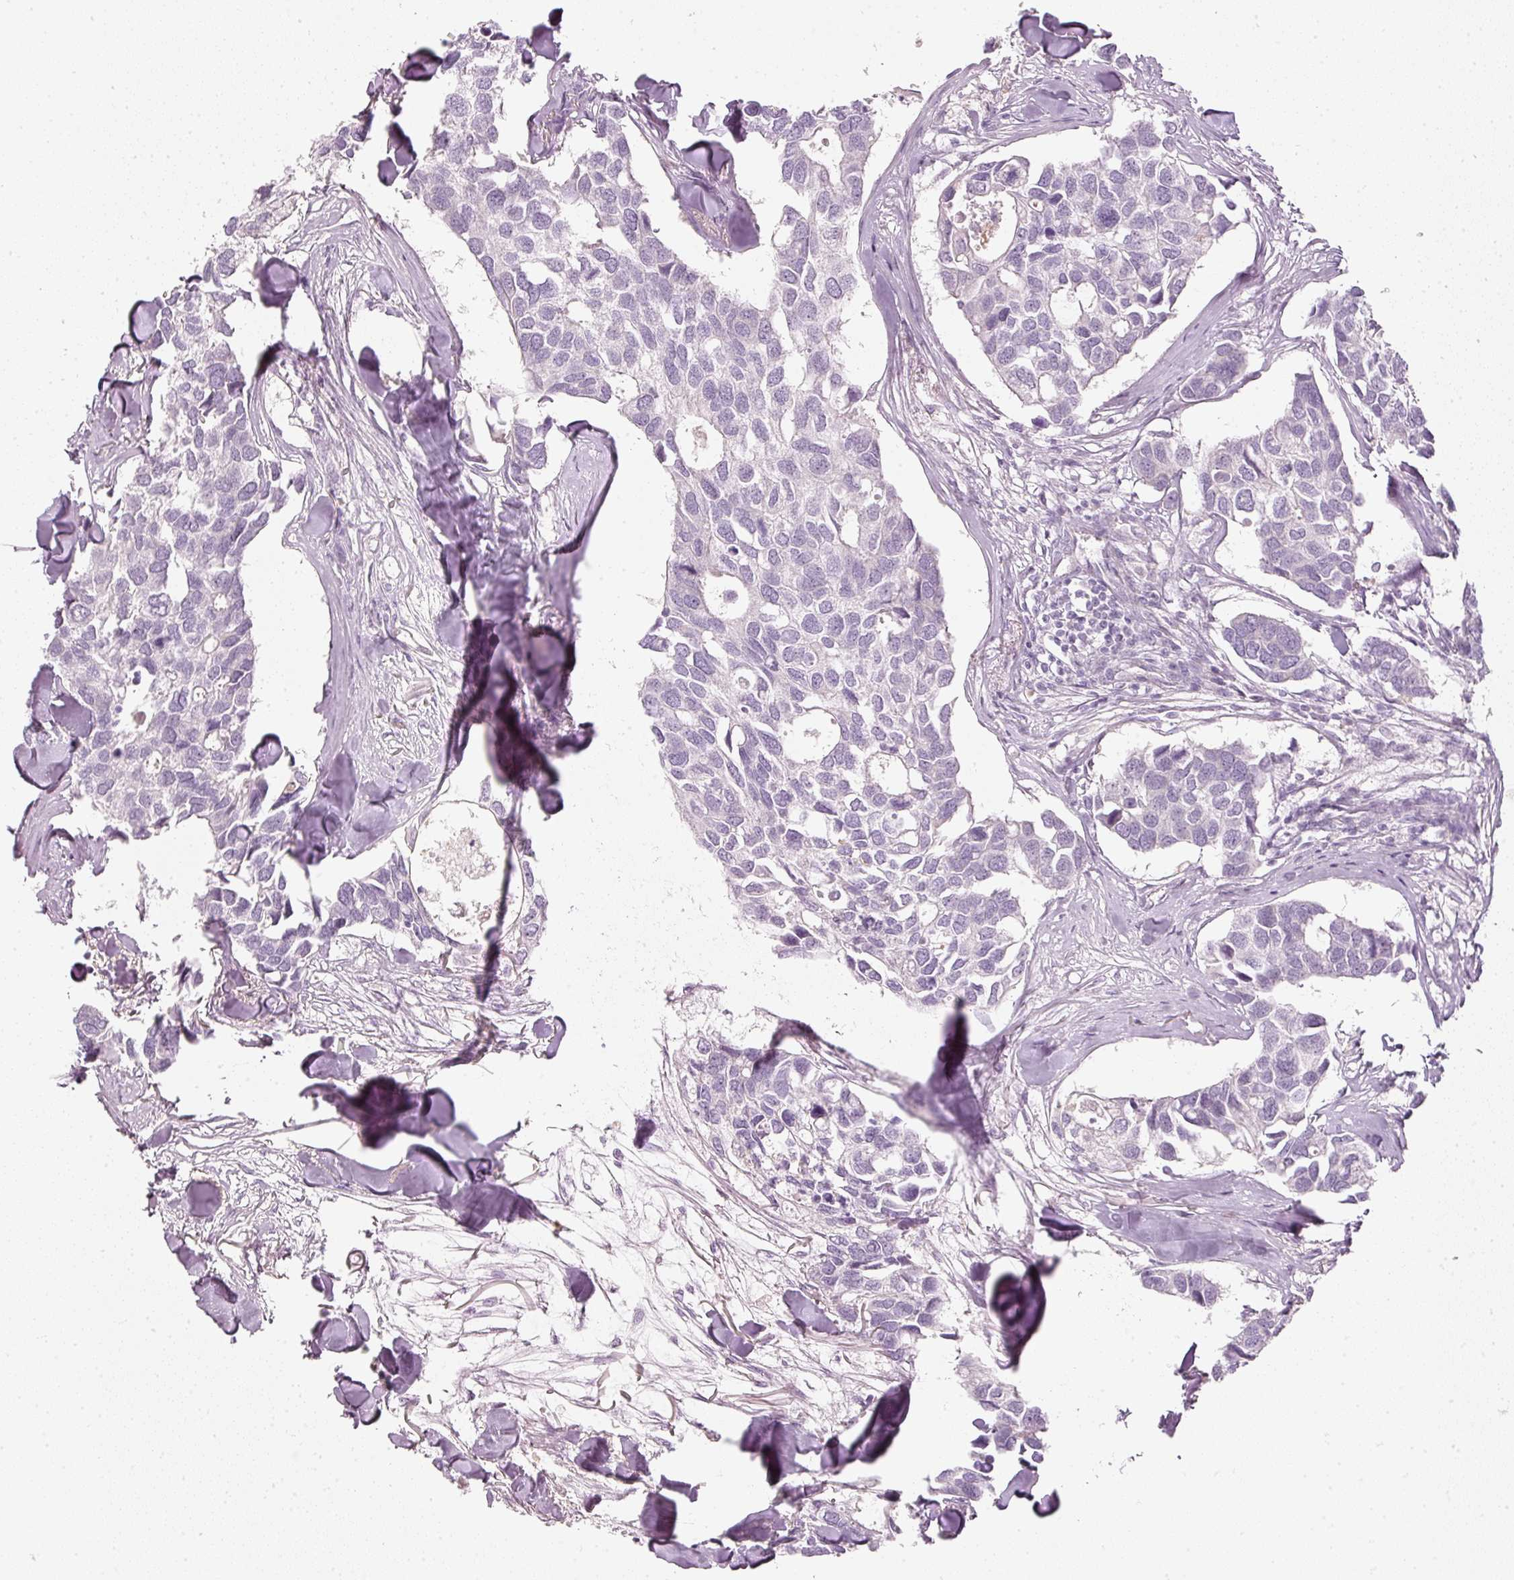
{"staining": {"intensity": "negative", "quantity": "none", "location": "none"}, "tissue": "breast cancer", "cell_type": "Tumor cells", "image_type": "cancer", "snomed": [{"axis": "morphology", "description": "Duct carcinoma"}, {"axis": "topography", "description": "Breast"}], "caption": "Micrograph shows no significant protein positivity in tumor cells of breast cancer (invasive ductal carcinoma). Brightfield microscopy of IHC stained with DAB (3,3'-diaminobenzidine) (brown) and hematoxylin (blue), captured at high magnification.", "gene": "LECT2", "patient": {"sex": "female", "age": 83}}